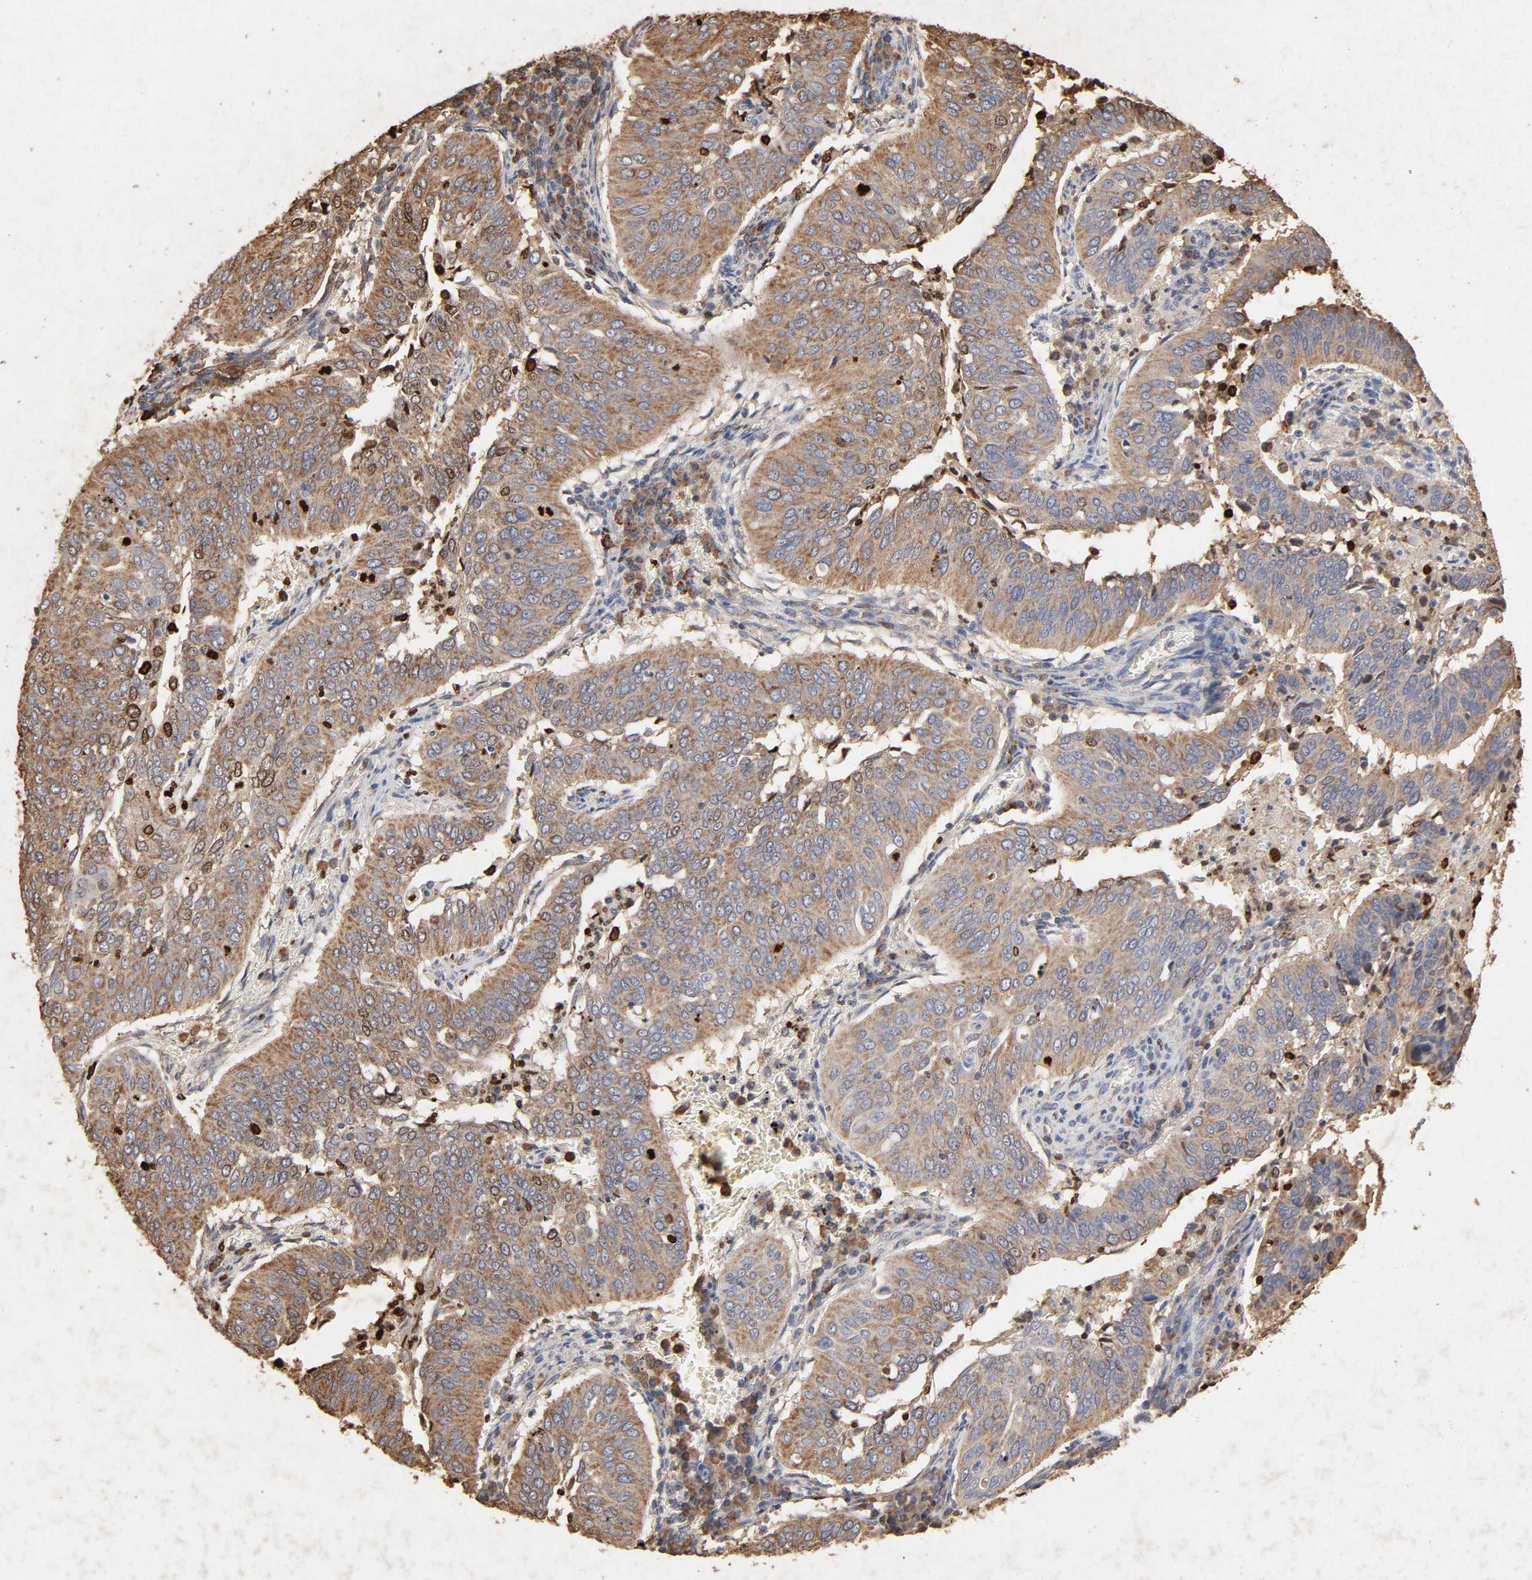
{"staining": {"intensity": "moderate", "quantity": ">75%", "location": "cytoplasmic/membranous"}, "tissue": "cervical cancer", "cell_type": "Tumor cells", "image_type": "cancer", "snomed": [{"axis": "morphology", "description": "Squamous cell carcinoma, NOS"}, {"axis": "topography", "description": "Cervix"}], "caption": "Immunohistochemical staining of cervical squamous cell carcinoma displays medium levels of moderate cytoplasmic/membranous positivity in approximately >75% of tumor cells.", "gene": "CYCS", "patient": {"sex": "female", "age": 39}}